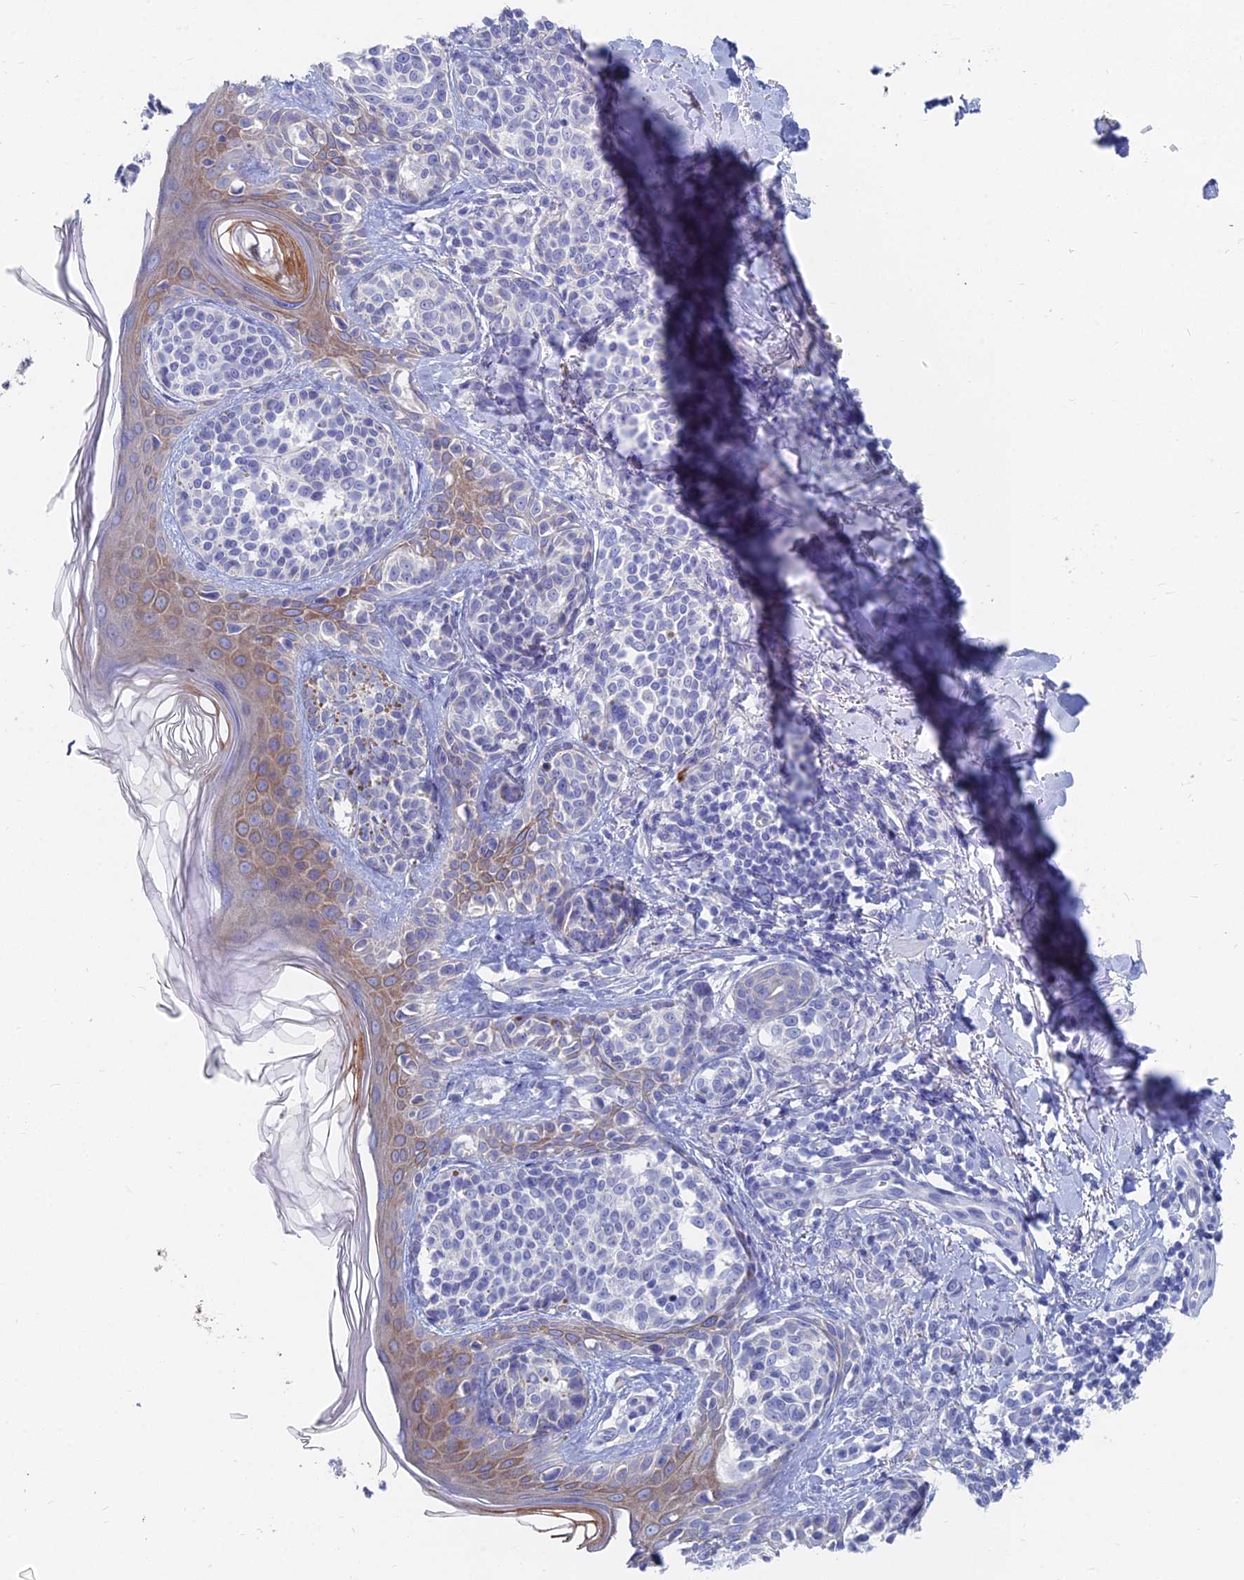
{"staining": {"intensity": "negative", "quantity": "none", "location": "none"}, "tissue": "melanoma", "cell_type": "Tumor cells", "image_type": "cancer", "snomed": [{"axis": "morphology", "description": "Malignant melanoma, NOS"}, {"axis": "topography", "description": "Skin of upper extremity"}], "caption": "Immunohistochemistry (IHC) photomicrograph of human melanoma stained for a protein (brown), which demonstrates no staining in tumor cells. (Brightfield microscopy of DAB immunohistochemistry at high magnification).", "gene": "TNNT3", "patient": {"sex": "male", "age": 40}}